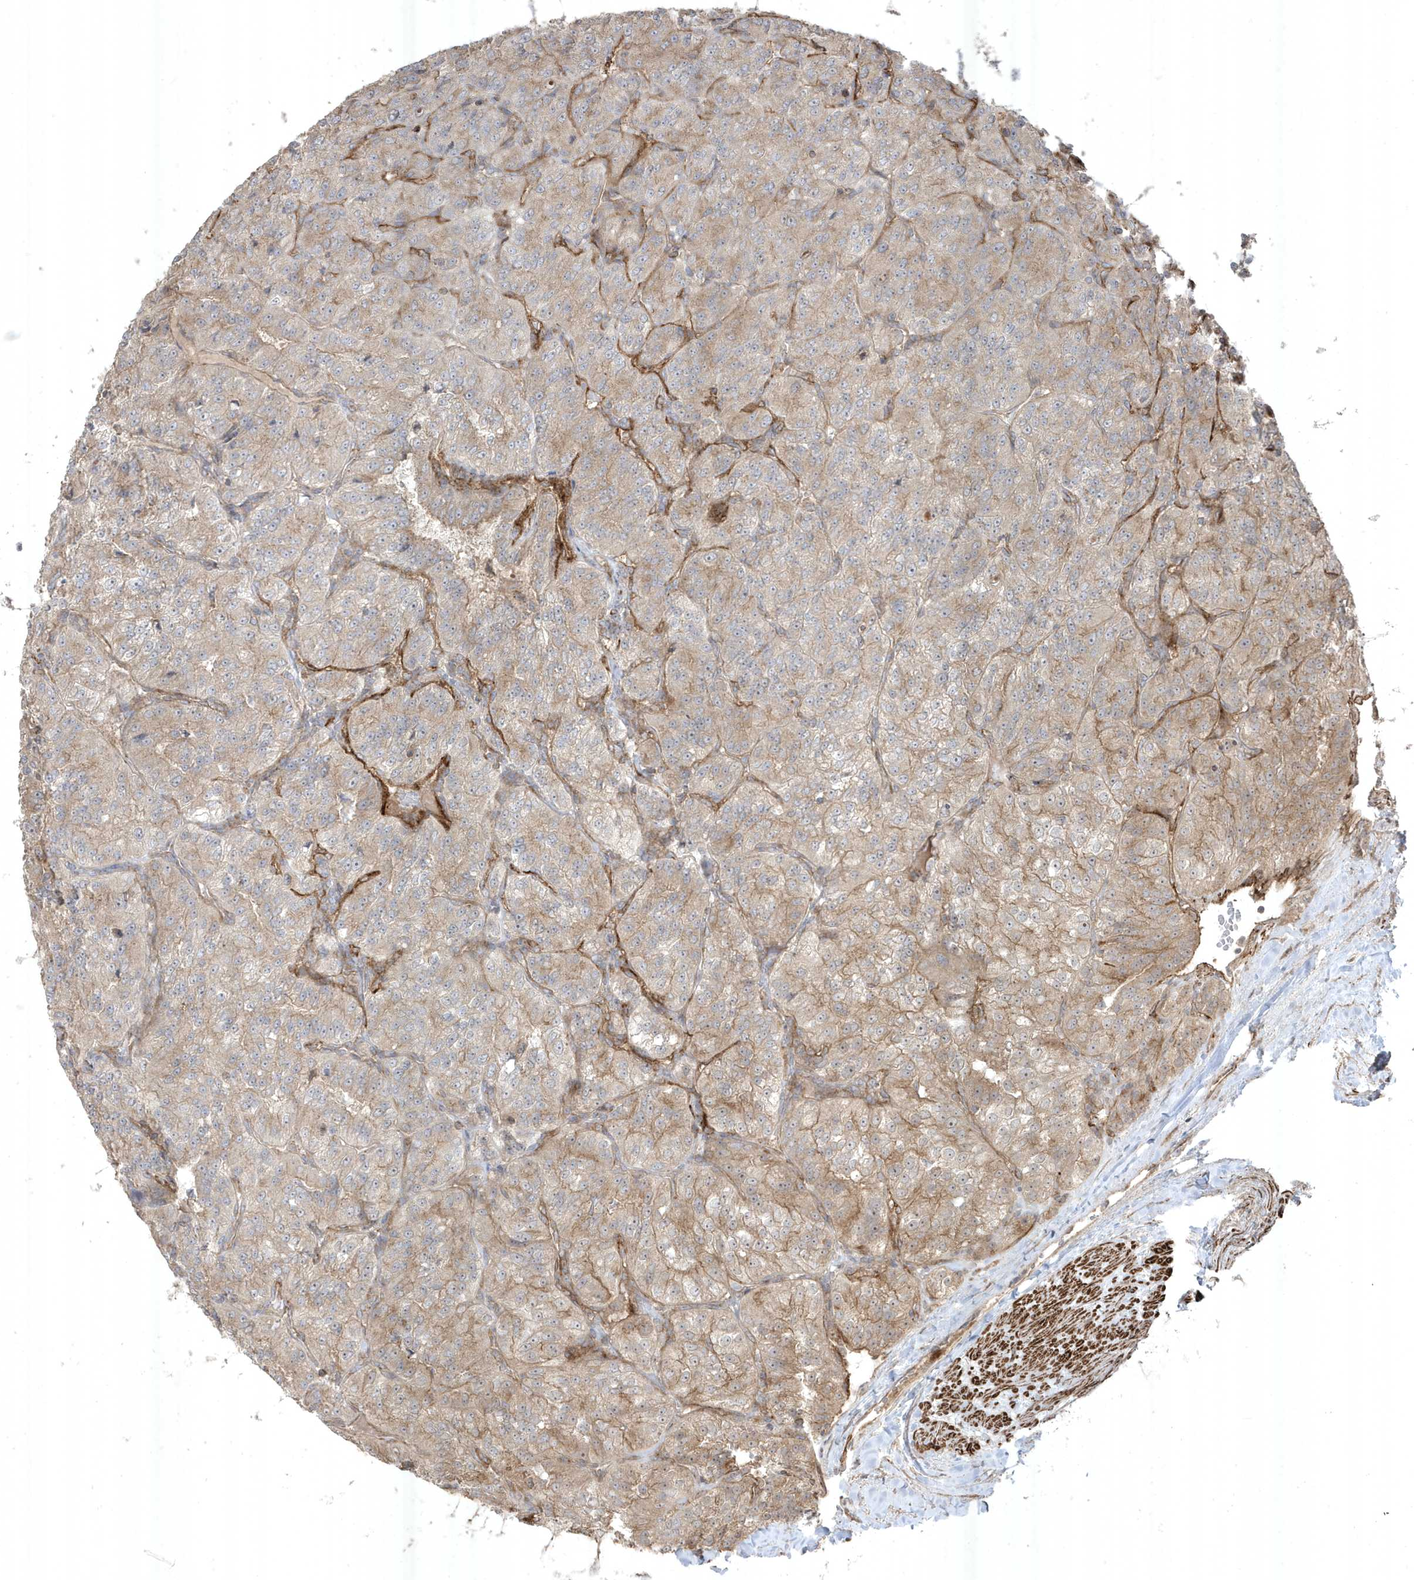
{"staining": {"intensity": "weak", "quantity": "<25%", "location": "cytoplasmic/membranous"}, "tissue": "renal cancer", "cell_type": "Tumor cells", "image_type": "cancer", "snomed": [{"axis": "morphology", "description": "Adenocarcinoma, NOS"}, {"axis": "topography", "description": "Kidney"}], "caption": "Protein analysis of renal cancer (adenocarcinoma) exhibits no significant staining in tumor cells.", "gene": "CETN3", "patient": {"sex": "female", "age": 63}}